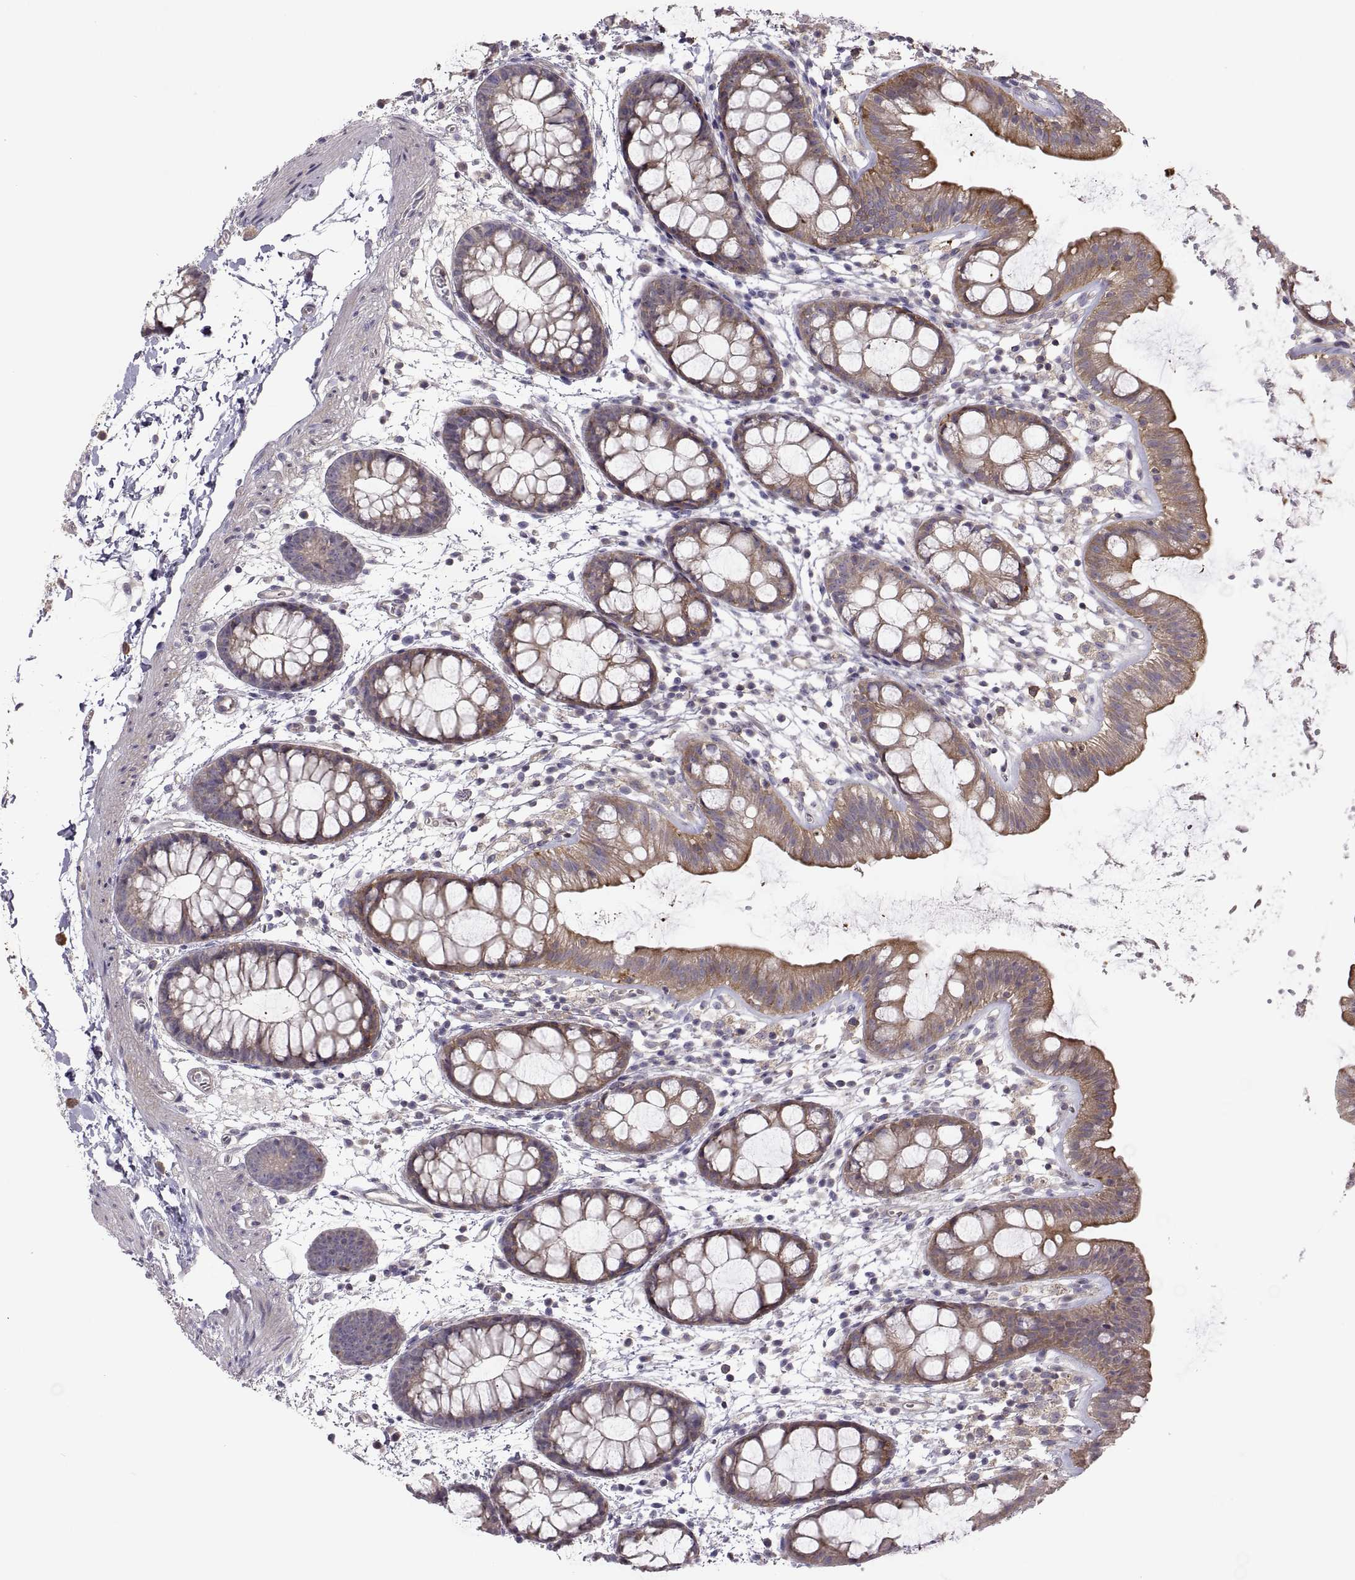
{"staining": {"intensity": "moderate", "quantity": ">75%", "location": "cytoplasmic/membranous"}, "tissue": "rectum", "cell_type": "Glandular cells", "image_type": "normal", "snomed": [{"axis": "morphology", "description": "Normal tissue, NOS"}, {"axis": "topography", "description": "Rectum"}], "caption": "Normal rectum reveals moderate cytoplasmic/membranous staining in approximately >75% of glandular cells, visualized by immunohistochemistry.", "gene": "SPATA32", "patient": {"sex": "male", "age": 57}}